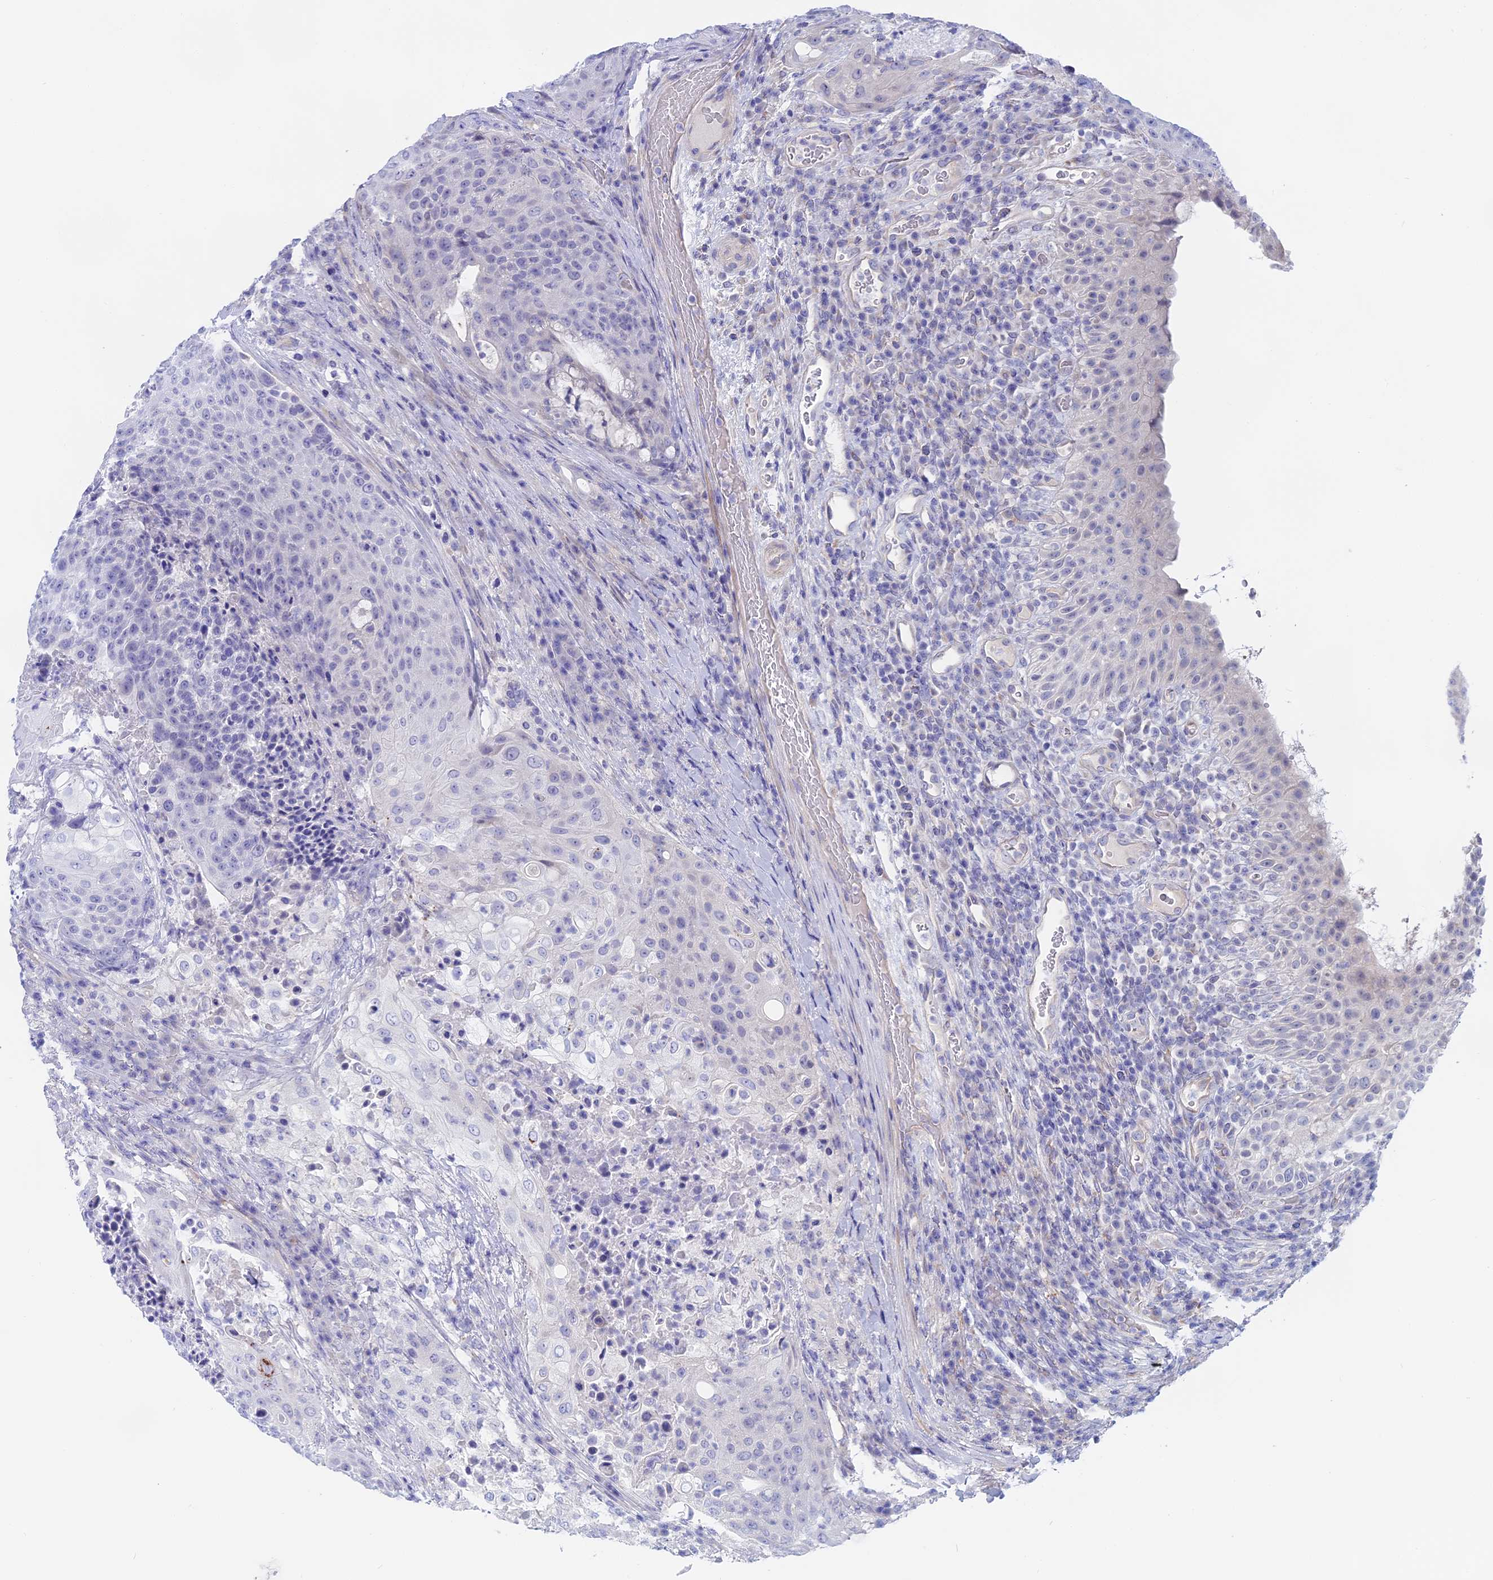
{"staining": {"intensity": "negative", "quantity": "none", "location": "none"}, "tissue": "urothelial cancer", "cell_type": "Tumor cells", "image_type": "cancer", "snomed": [{"axis": "morphology", "description": "Urothelial carcinoma, High grade"}, {"axis": "topography", "description": "Urinary bladder"}], "caption": "Protein analysis of urothelial cancer exhibits no significant expression in tumor cells.", "gene": "GLB1L", "patient": {"sex": "female", "age": 63}}